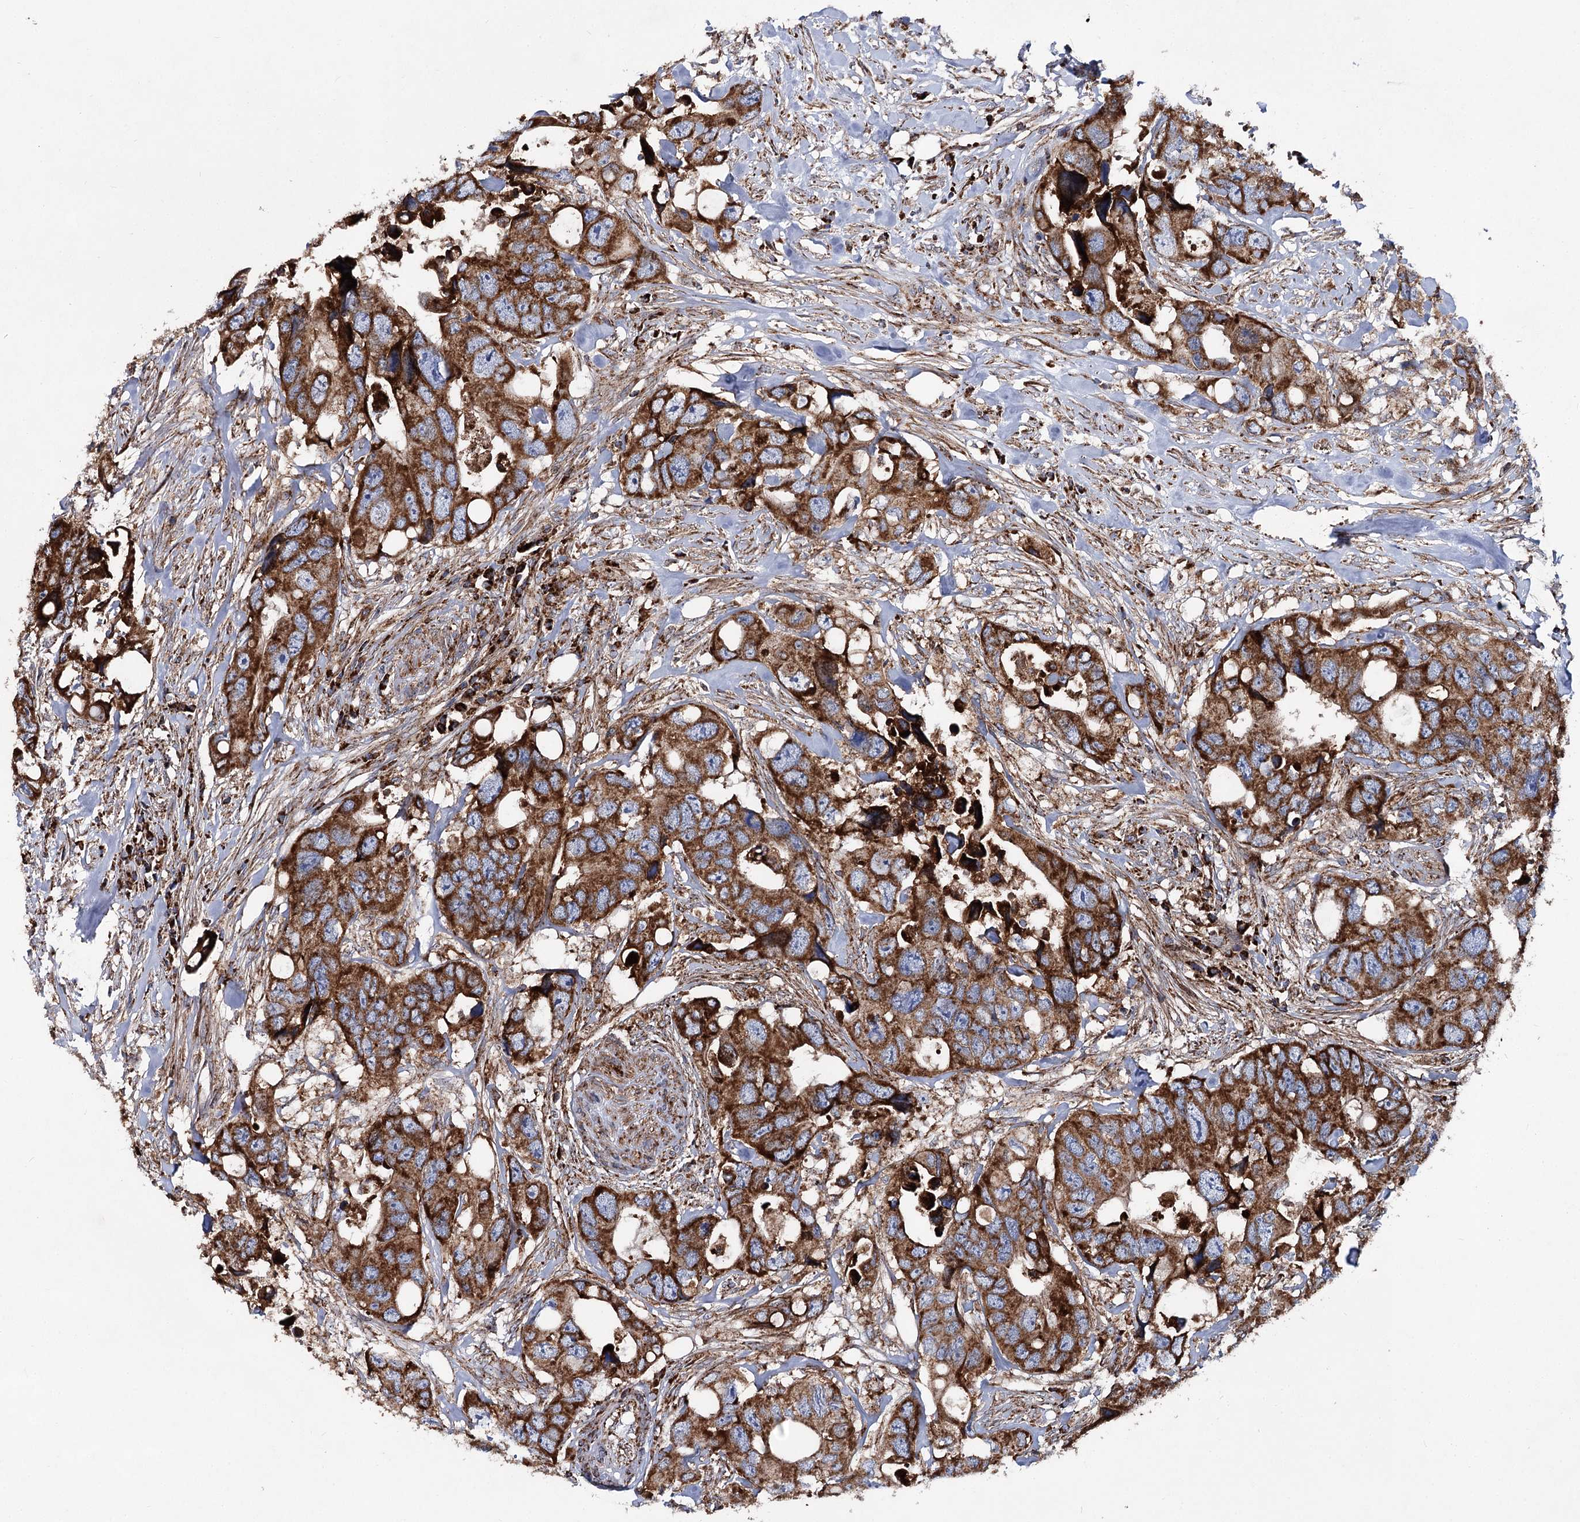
{"staining": {"intensity": "strong", "quantity": ">75%", "location": "cytoplasmic/membranous"}, "tissue": "colorectal cancer", "cell_type": "Tumor cells", "image_type": "cancer", "snomed": [{"axis": "morphology", "description": "Adenocarcinoma, NOS"}, {"axis": "topography", "description": "Rectum"}], "caption": "Protein expression analysis of human adenocarcinoma (colorectal) reveals strong cytoplasmic/membranous expression in about >75% of tumor cells.", "gene": "MSANTD2", "patient": {"sex": "male", "age": 57}}